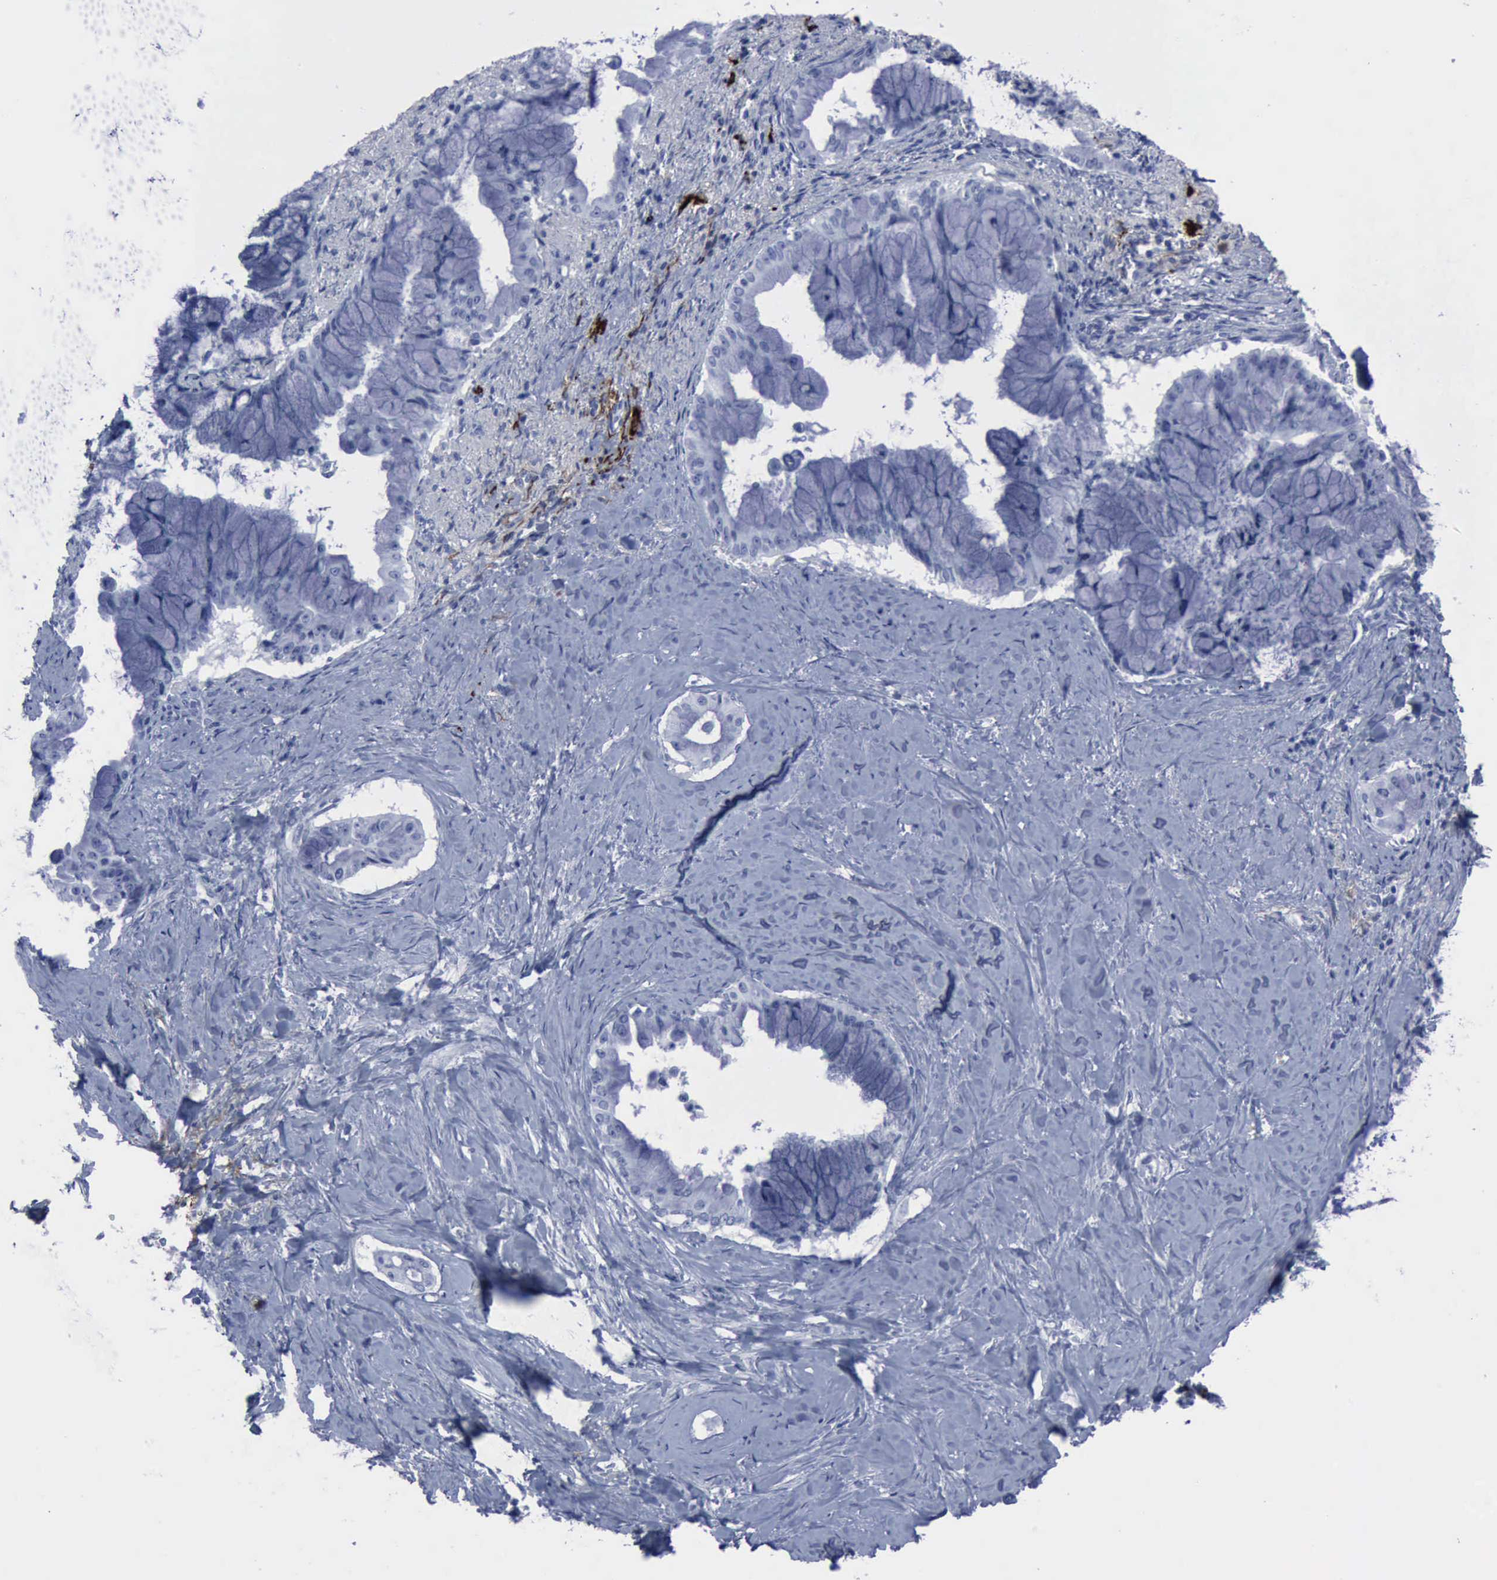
{"staining": {"intensity": "negative", "quantity": "none", "location": "none"}, "tissue": "pancreatic cancer", "cell_type": "Tumor cells", "image_type": "cancer", "snomed": [{"axis": "morphology", "description": "Adenocarcinoma, NOS"}, {"axis": "topography", "description": "Pancreas"}], "caption": "This is an immunohistochemistry micrograph of human pancreatic cancer (adenocarcinoma). There is no staining in tumor cells.", "gene": "NGFR", "patient": {"sex": "male", "age": 59}}